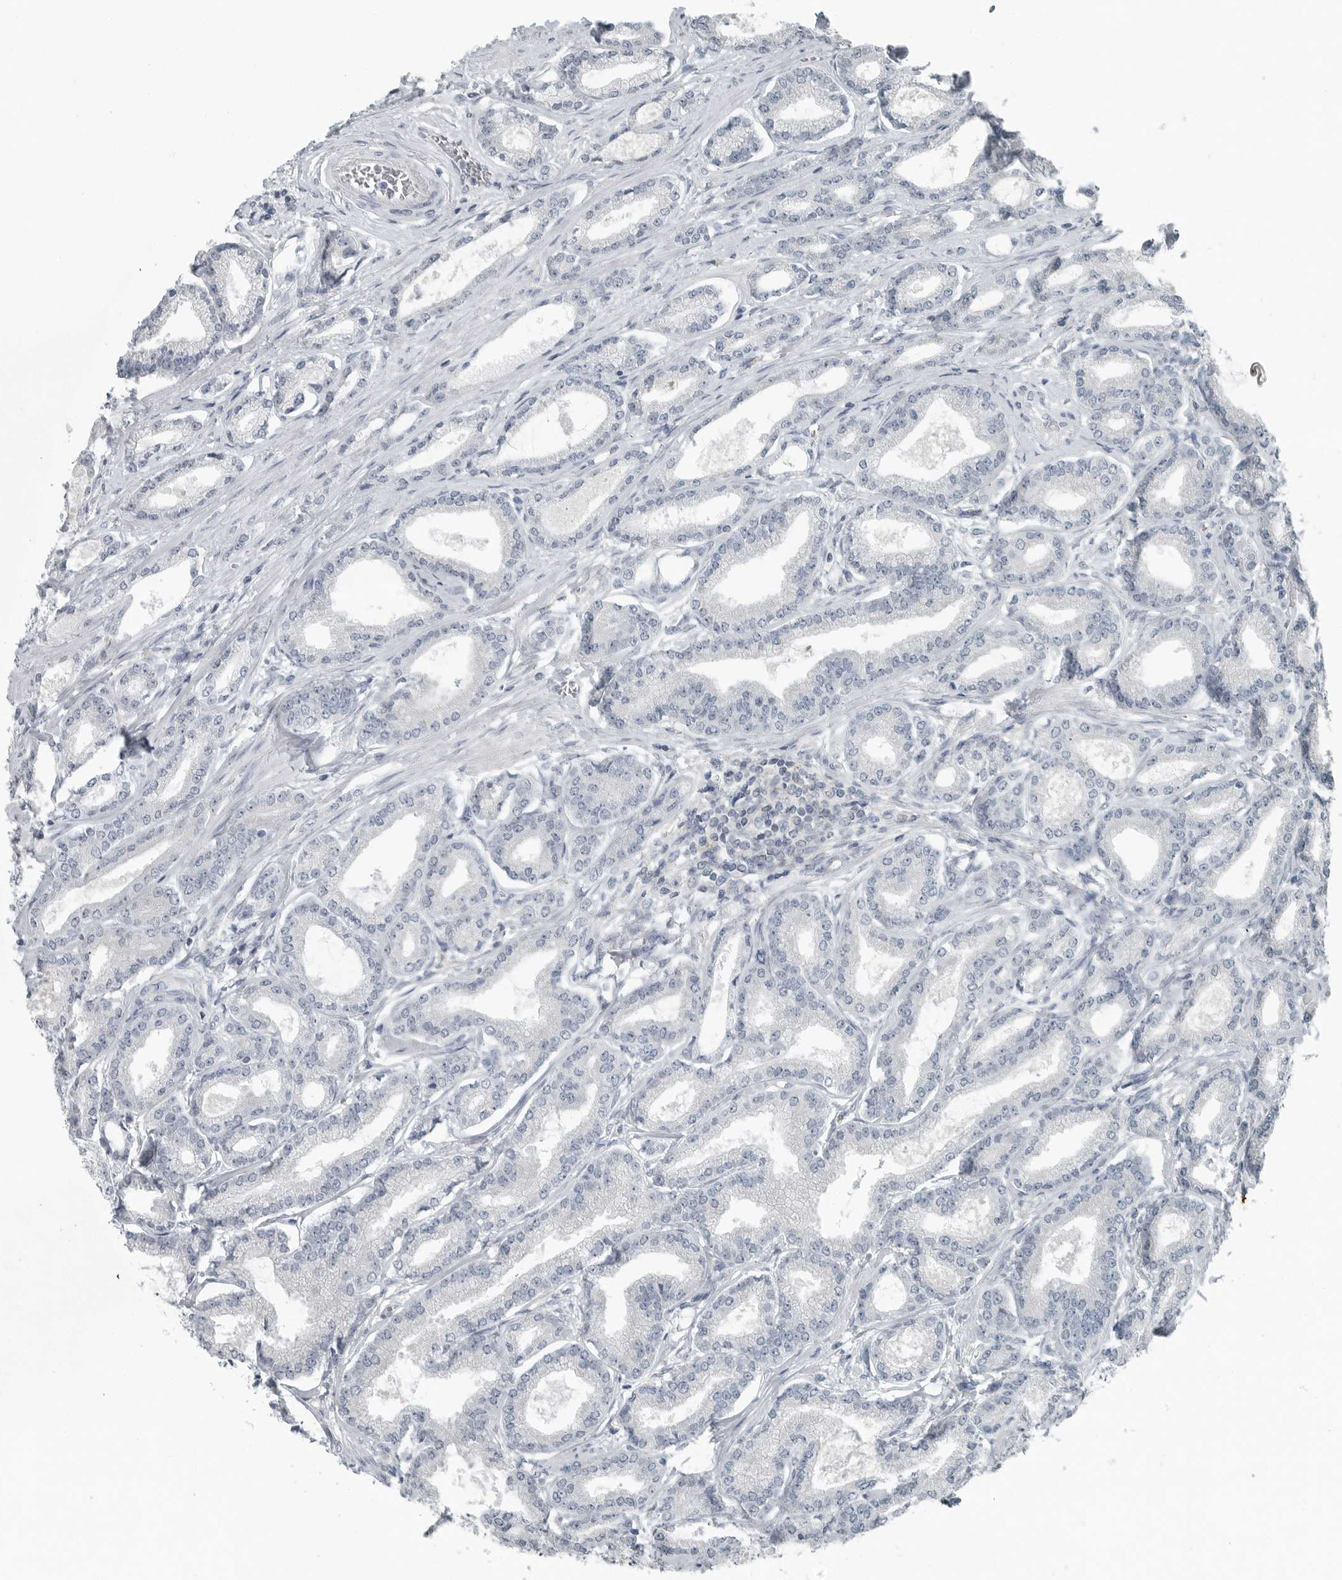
{"staining": {"intensity": "negative", "quantity": "none", "location": "none"}, "tissue": "prostate cancer", "cell_type": "Tumor cells", "image_type": "cancer", "snomed": [{"axis": "morphology", "description": "Adenocarcinoma, Low grade"}, {"axis": "topography", "description": "Prostate"}], "caption": "This is an IHC image of prostate cancer (low-grade adenocarcinoma). There is no expression in tumor cells.", "gene": "KYAT1", "patient": {"sex": "male", "age": 60}}